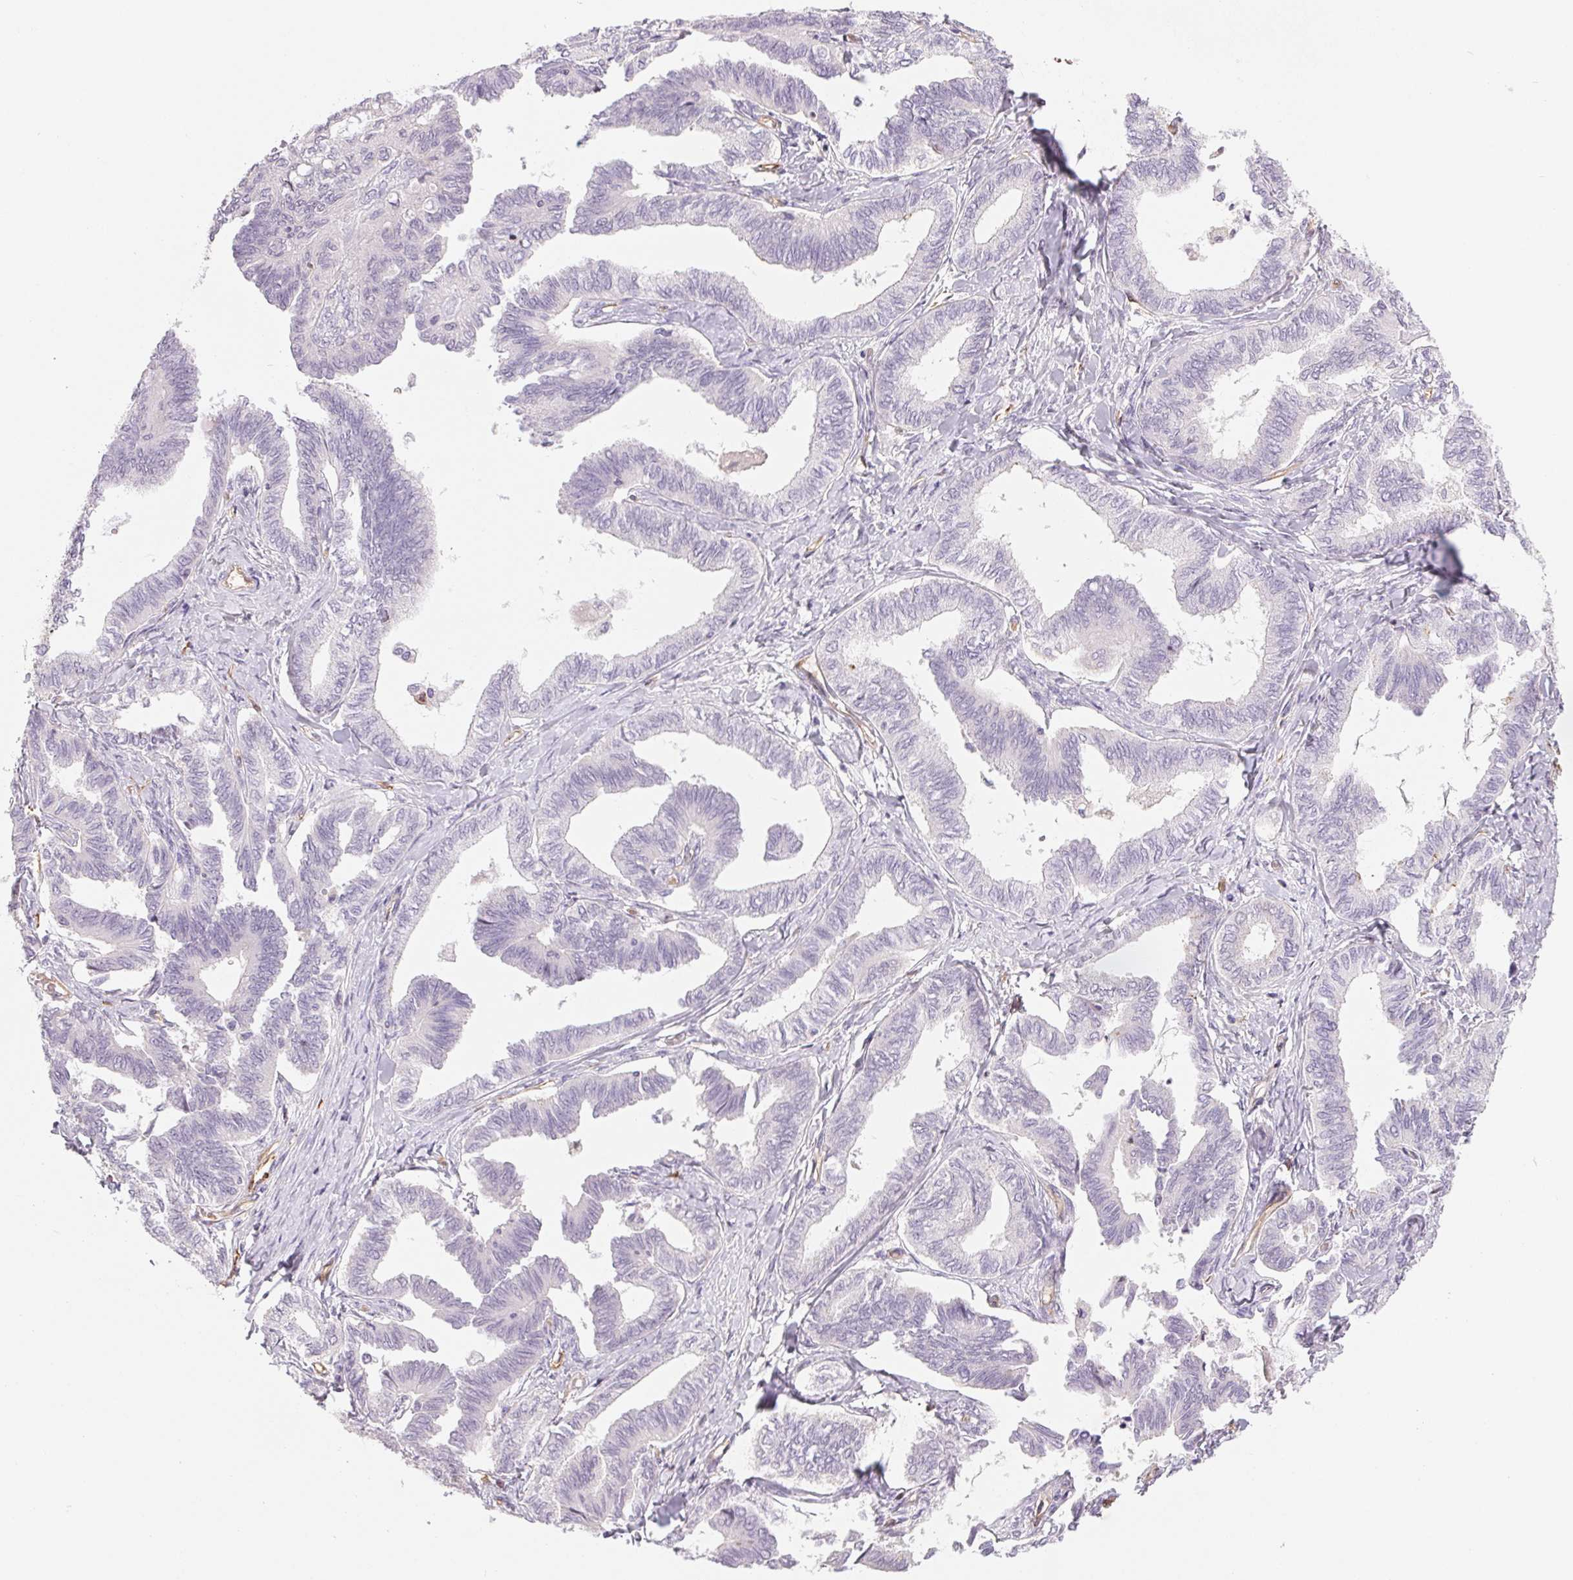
{"staining": {"intensity": "negative", "quantity": "none", "location": "none"}, "tissue": "ovarian cancer", "cell_type": "Tumor cells", "image_type": "cancer", "snomed": [{"axis": "morphology", "description": "Carcinoma, endometroid"}, {"axis": "topography", "description": "Ovary"}], "caption": "The image exhibits no significant expression in tumor cells of endometroid carcinoma (ovarian).", "gene": "ANKRD13B", "patient": {"sex": "female", "age": 70}}